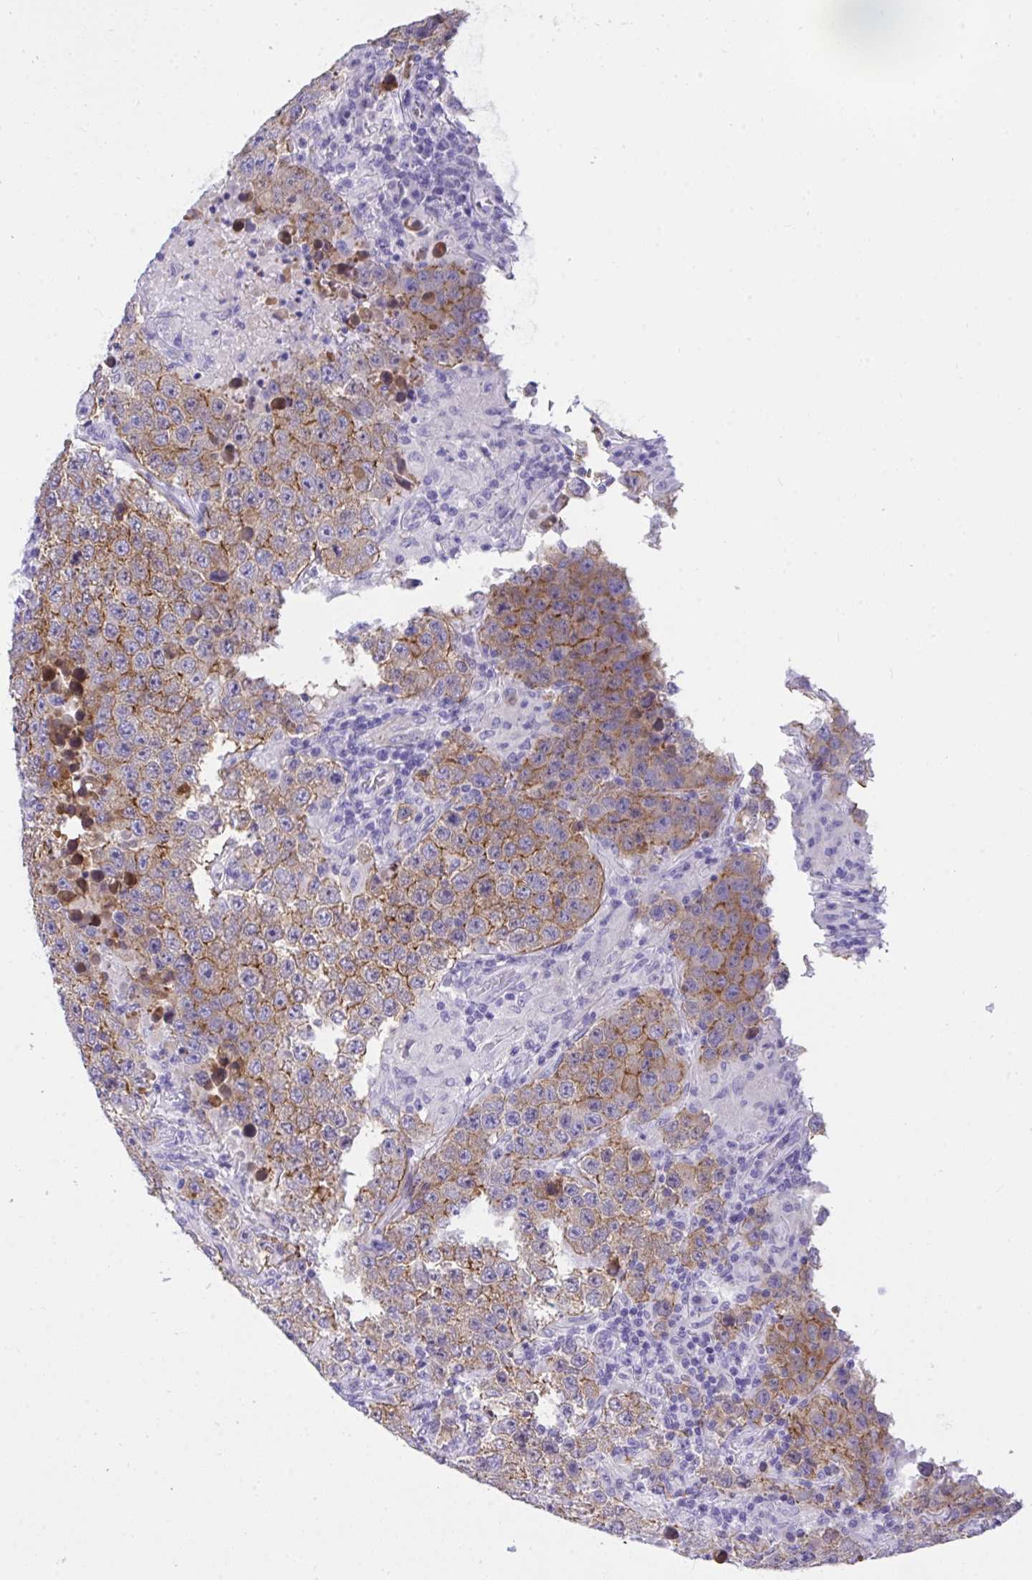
{"staining": {"intensity": "weak", "quantity": ">75%", "location": "cytoplasmic/membranous"}, "tissue": "testis cancer", "cell_type": "Tumor cells", "image_type": "cancer", "snomed": [{"axis": "morphology", "description": "Normal tissue, NOS"}, {"axis": "morphology", "description": "Urothelial carcinoma, High grade"}, {"axis": "morphology", "description": "Seminoma, NOS"}, {"axis": "morphology", "description": "Carcinoma, Embryonal, NOS"}, {"axis": "topography", "description": "Urinary bladder"}, {"axis": "topography", "description": "Testis"}], "caption": "Immunohistochemistry (IHC) photomicrograph of neoplastic tissue: testis embryonal carcinoma stained using immunohistochemistry reveals low levels of weak protein expression localized specifically in the cytoplasmic/membranous of tumor cells, appearing as a cytoplasmic/membranous brown color.", "gene": "TLN2", "patient": {"sex": "male", "age": 41}}